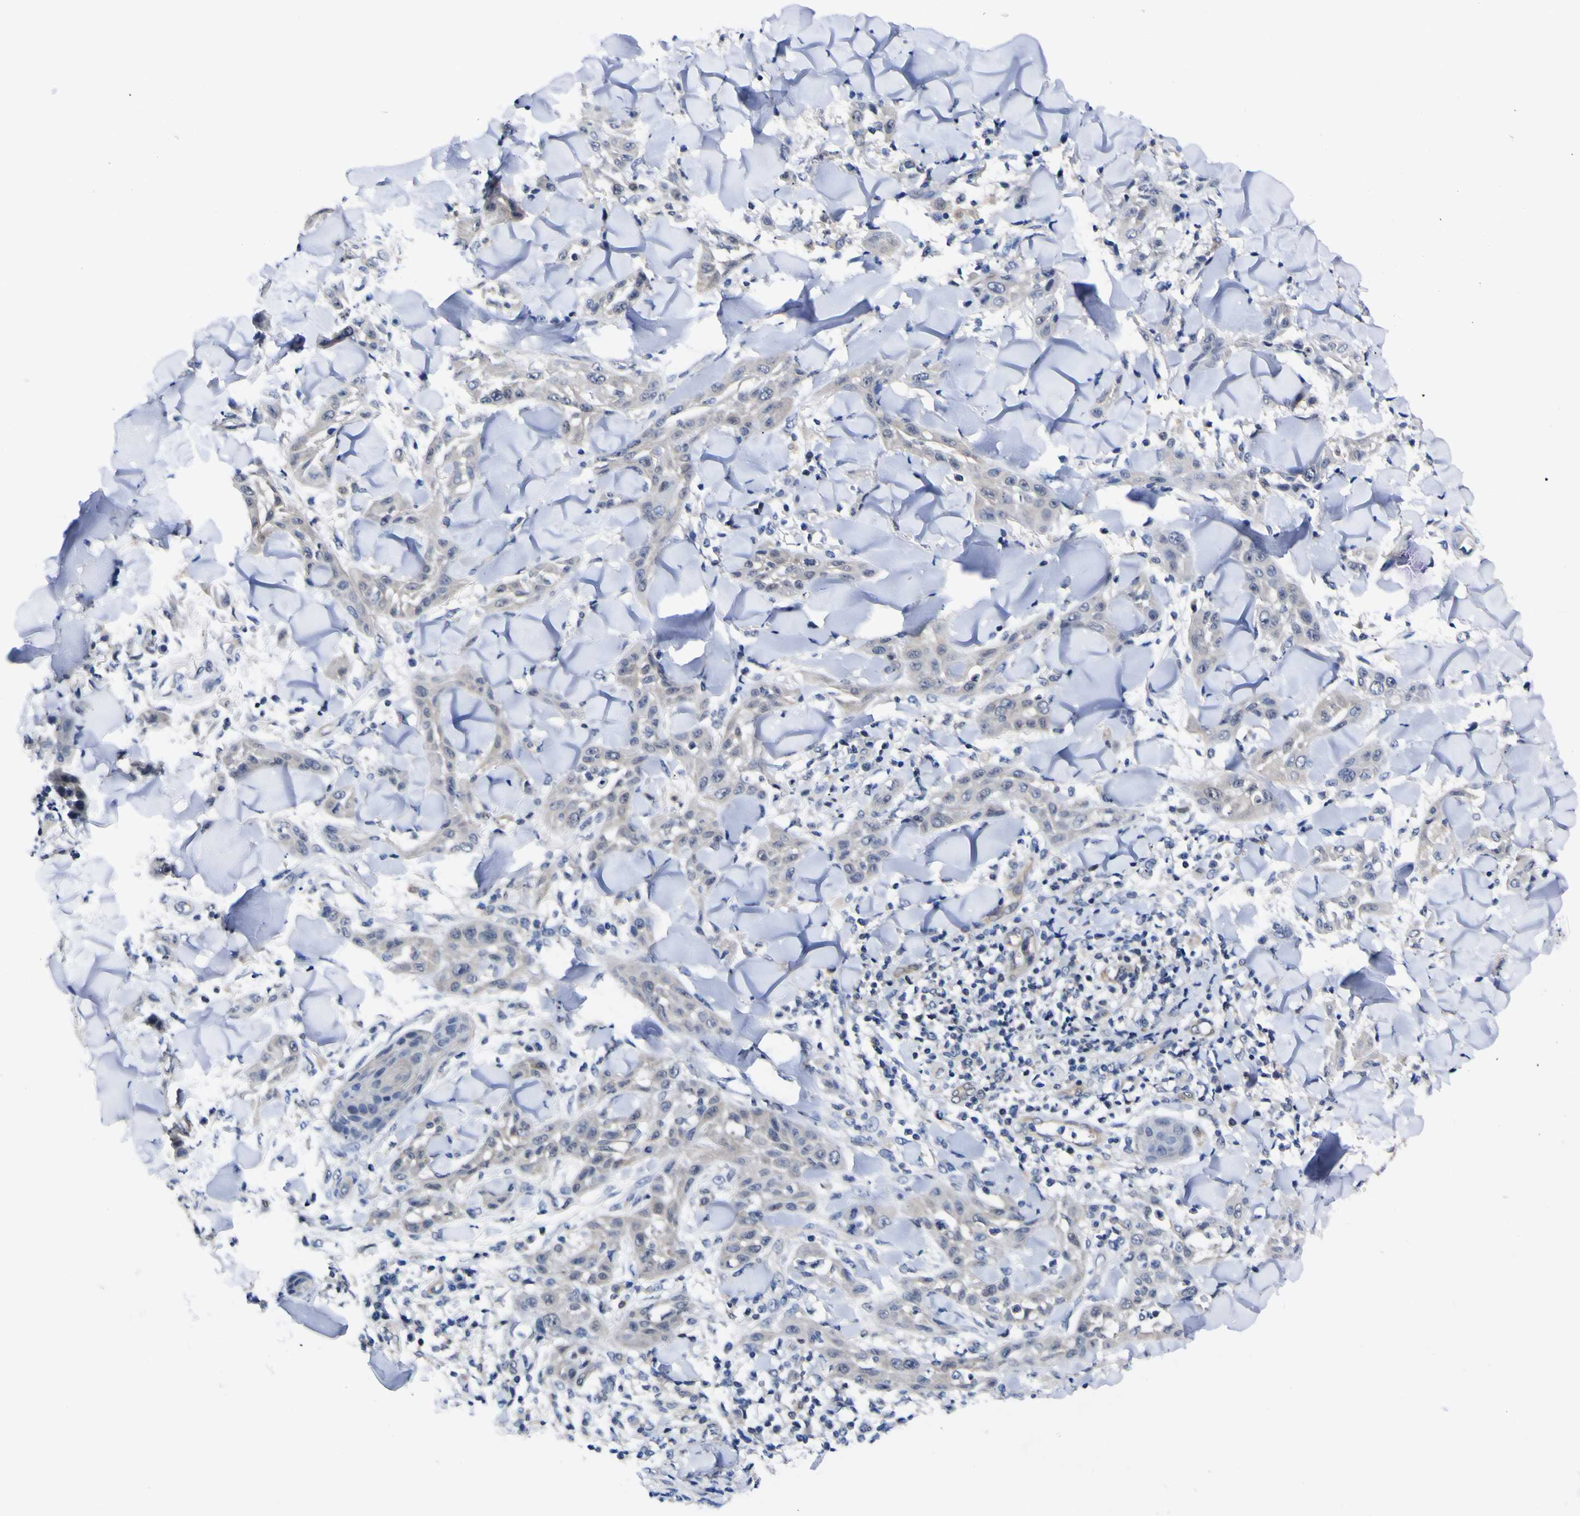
{"staining": {"intensity": "weak", "quantity": "25%-75%", "location": "cytoplasmic/membranous"}, "tissue": "skin cancer", "cell_type": "Tumor cells", "image_type": "cancer", "snomed": [{"axis": "morphology", "description": "Squamous cell carcinoma, NOS"}, {"axis": "topography", "description": "Skin"}], "caption": "Skin cancer (squamous cell carcinoma) tissue displays weak cytoplasmic/membranous expression in approximately 25%-75% of tumor cells, visualized by immunohistochemistry.", "gene": "CASP6", "patient": {"sex": "male", "age": 24}}